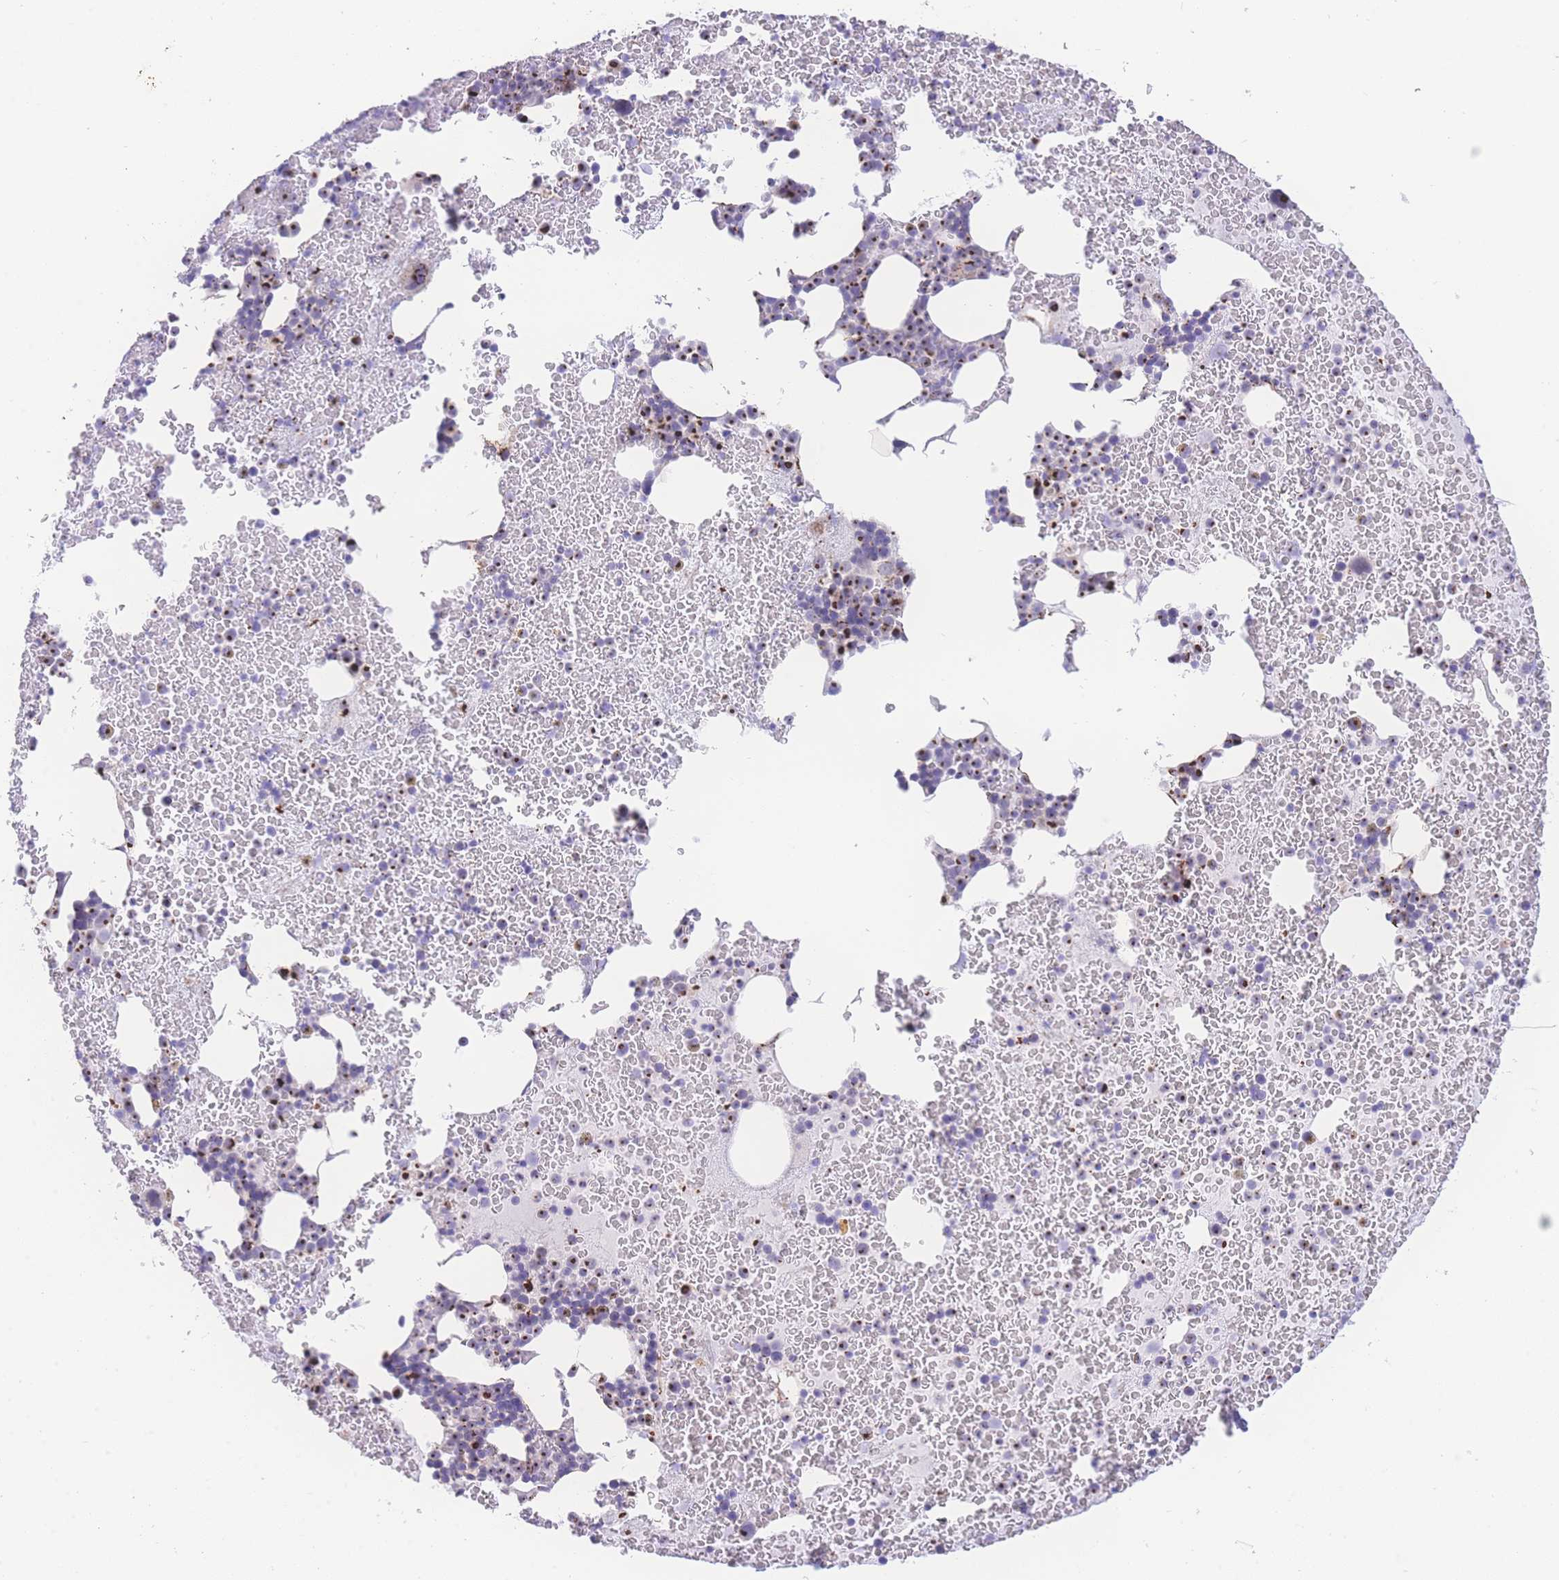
{"staining": {"intensity": "strong", "quantity": "25%-75%", "location": "cytoplasmic/membranous"}, "tissue": "bone marrow", "cell_type": "Hematopoietic cells", "image_type": "normal", "snomed": [{"axis": "morphology", "description": "Normal tissue, NOS"}, {"axis": "topography", "description": "Bone marrow"}], "caption": "A photomicrograph of bone marrow stained for a protein exhibits strong cytoplasmic/membranous brown staining in hematopoietic cells. (DAB = brown stain, brightfield microscopy at high magnification).", "gene": "GOLM2", "patient": {"sex": "male", "age": 26}}